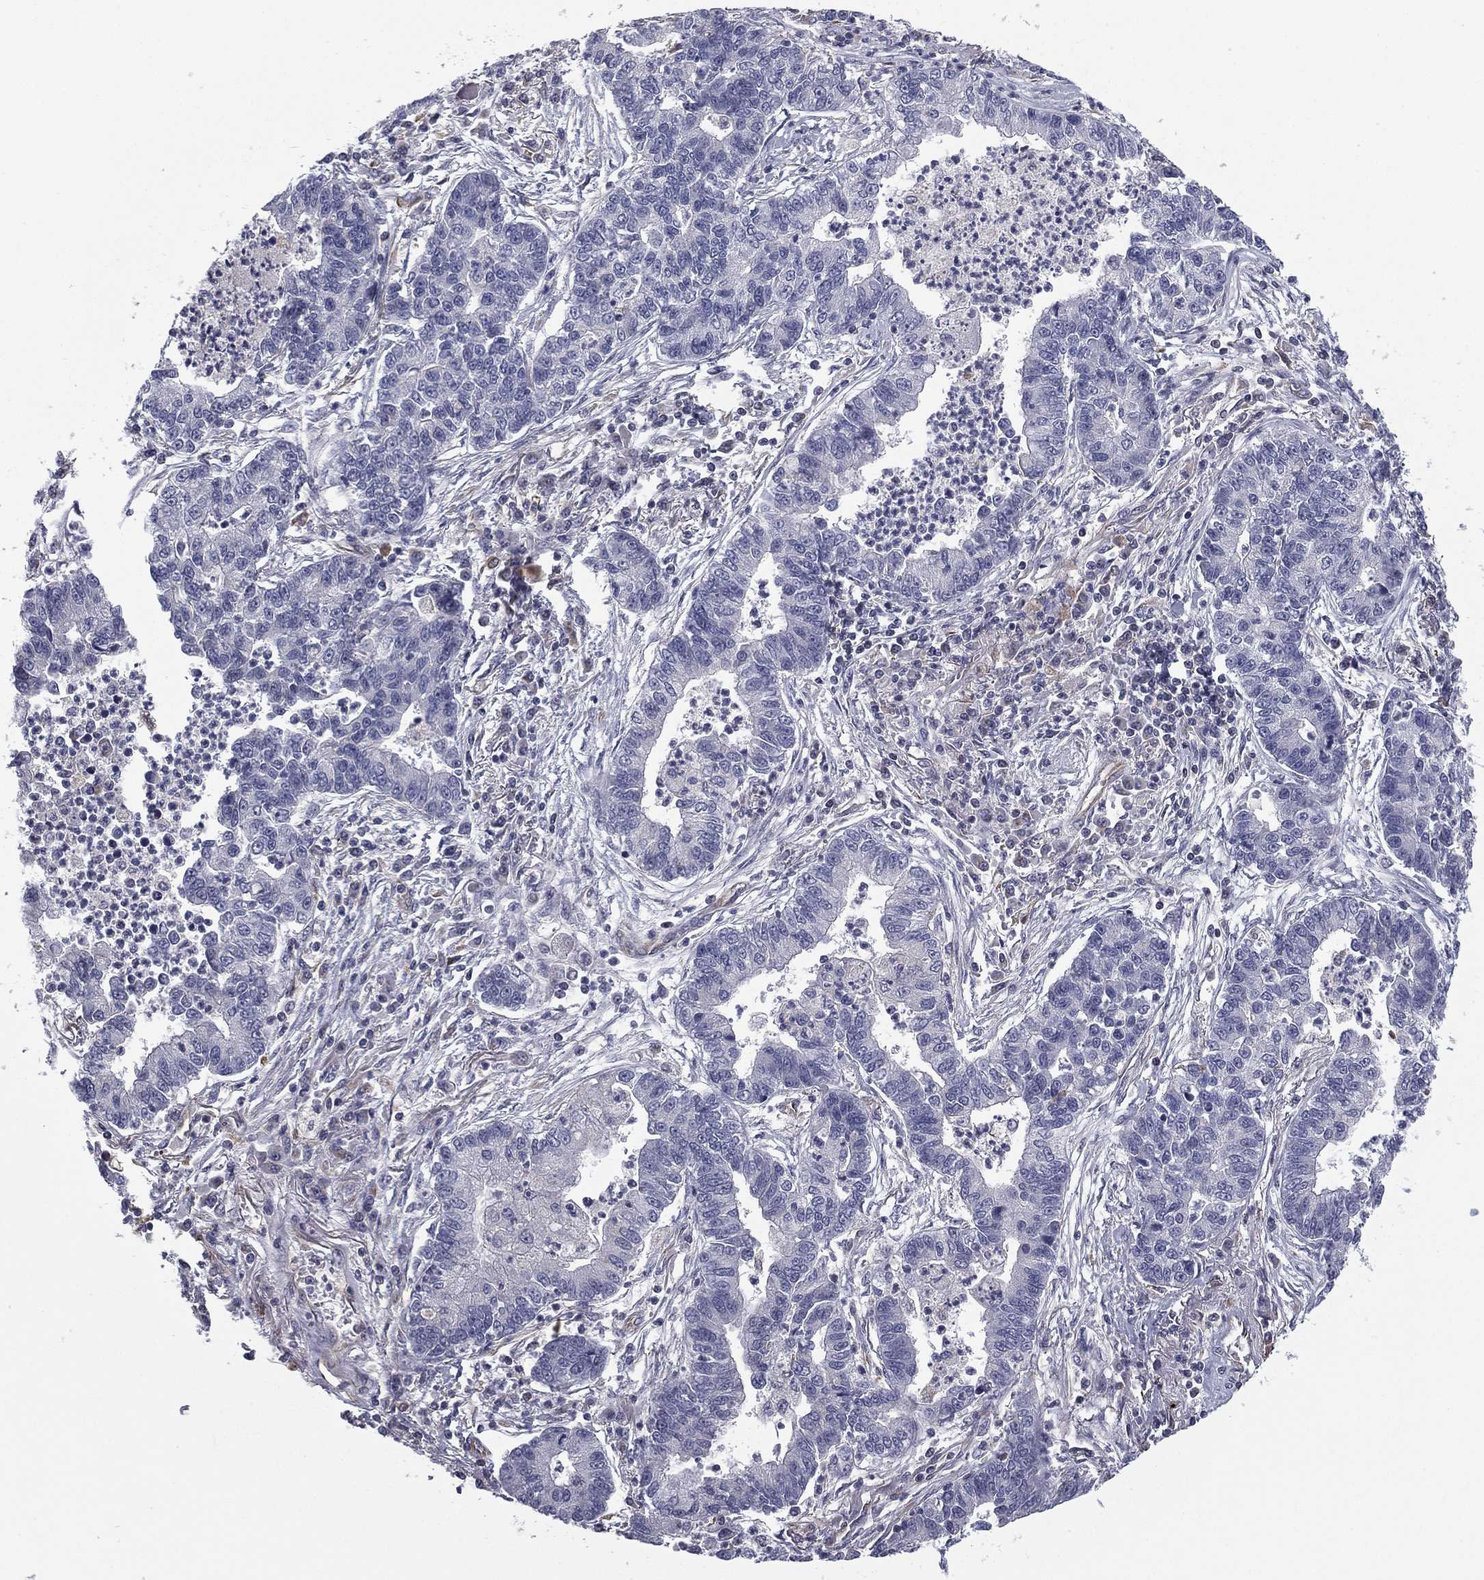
{"staining": {"intensity": "negative", "quantity": "none", "location": "none"}, "tissue": "lung cancer", "cell_type": "Tumor cells", "image_type": "cancer", "snomed": [{"axis": "morphology", "description": "Adenocarcinoma, NOS"}, {"axis": "topography", "description": "Lung"}], "caption": "Lung cancer was stained to show a protein in brown. There is no significant positivity in tumor cells.", "gene": "SCUBE1", "patient": {"sex": "female", "age": 57}}